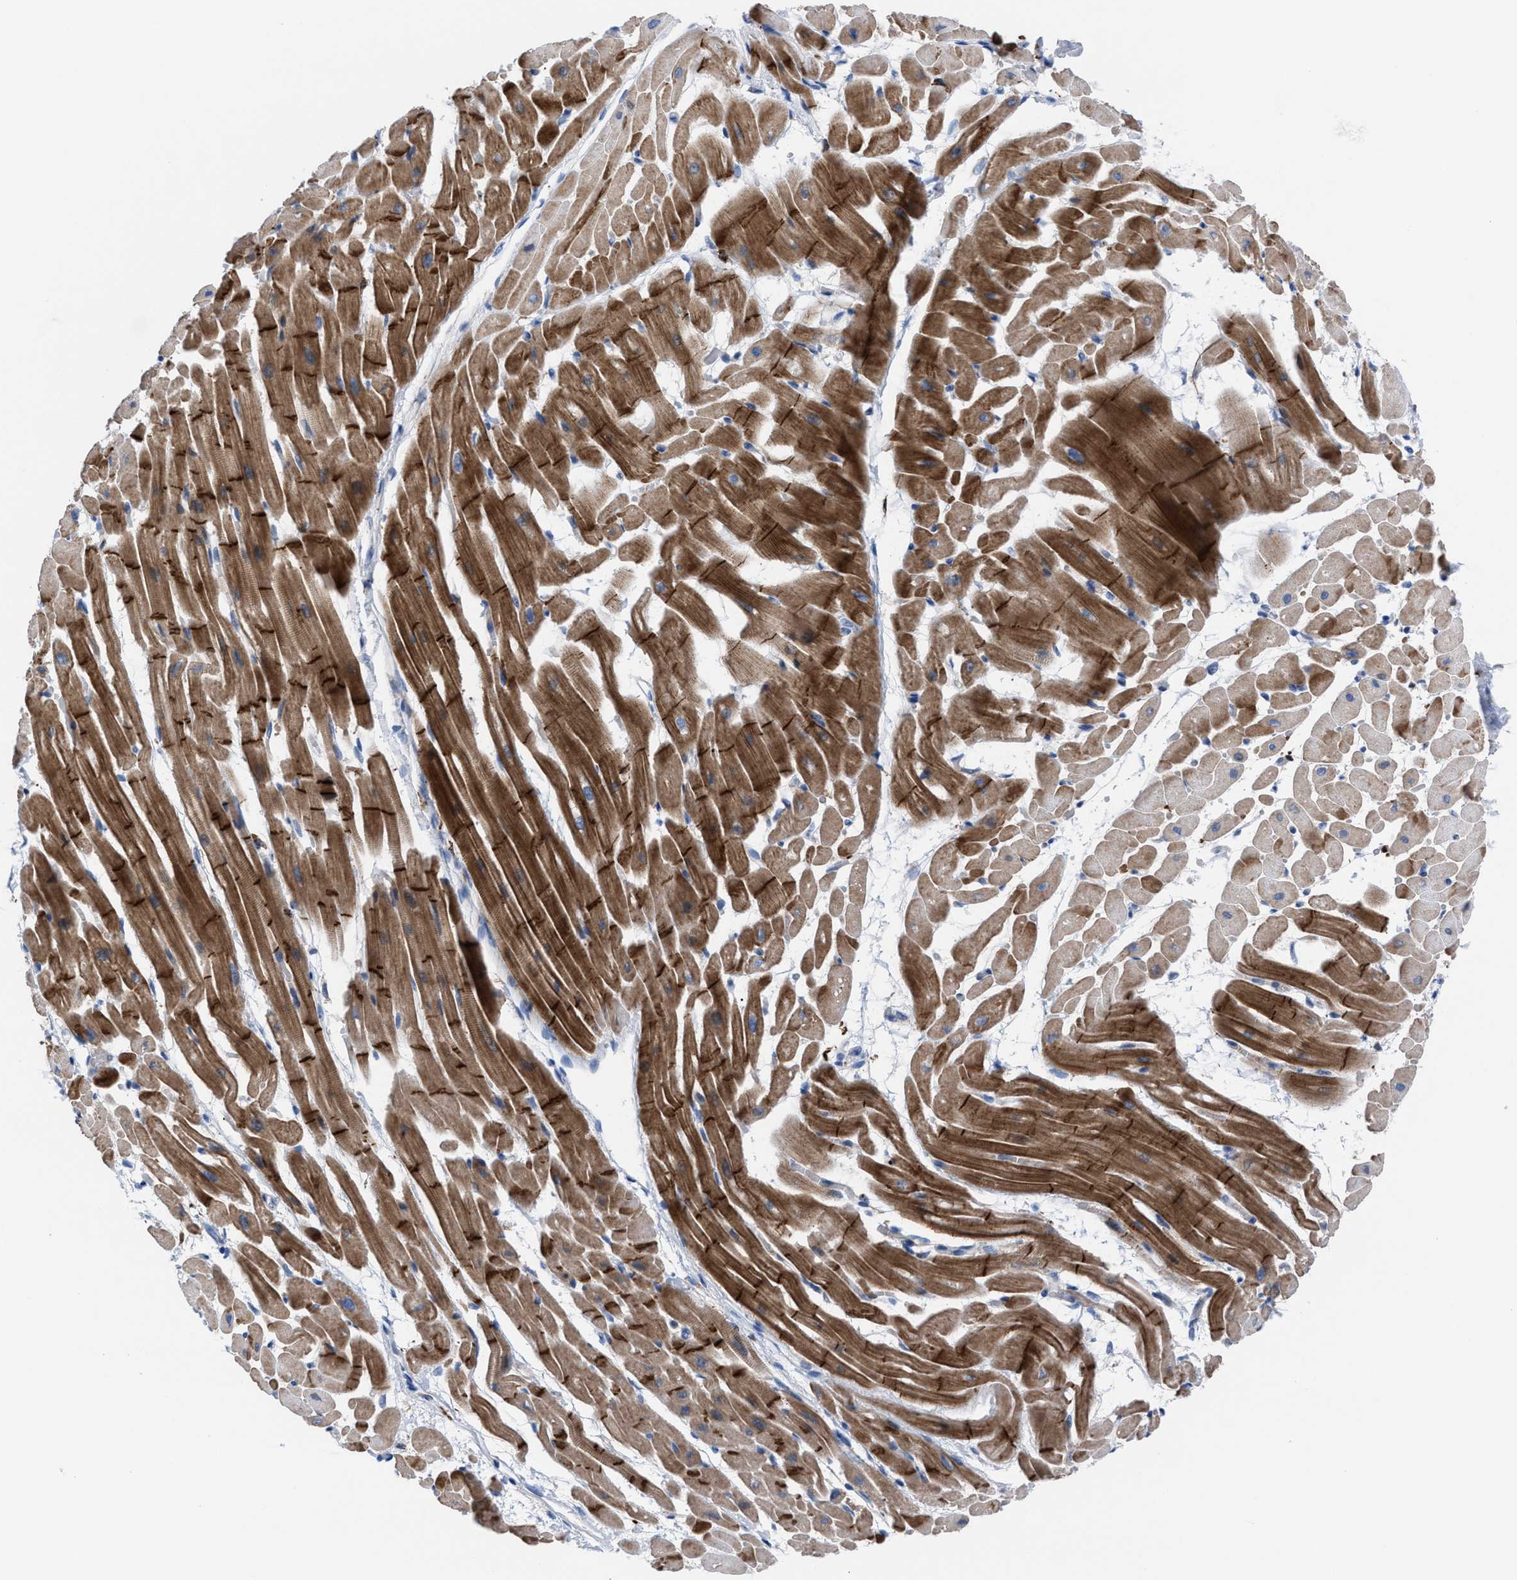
{"staining": {"intensity": "moderate", "quantity": ">75%", "location": "cytoplasmic/membranous"}, "tissue": "heart muscle", "cell_type": "Cardiomyocytes", "image_type": "normal", "snomed": [{"axis": "morphology", "description": "Normal tissue, NOS"}, {"axis": "topography", "description": "Heart"}], "caption": "Immunohistochemistry of normal heart muscle exhibits medium levels of moderate cytoplasmic/membranous staining in about >75% of cardiomyocytes.", "gene": "SLC47A1", "patient": {"sex": "male", "age": 45}}